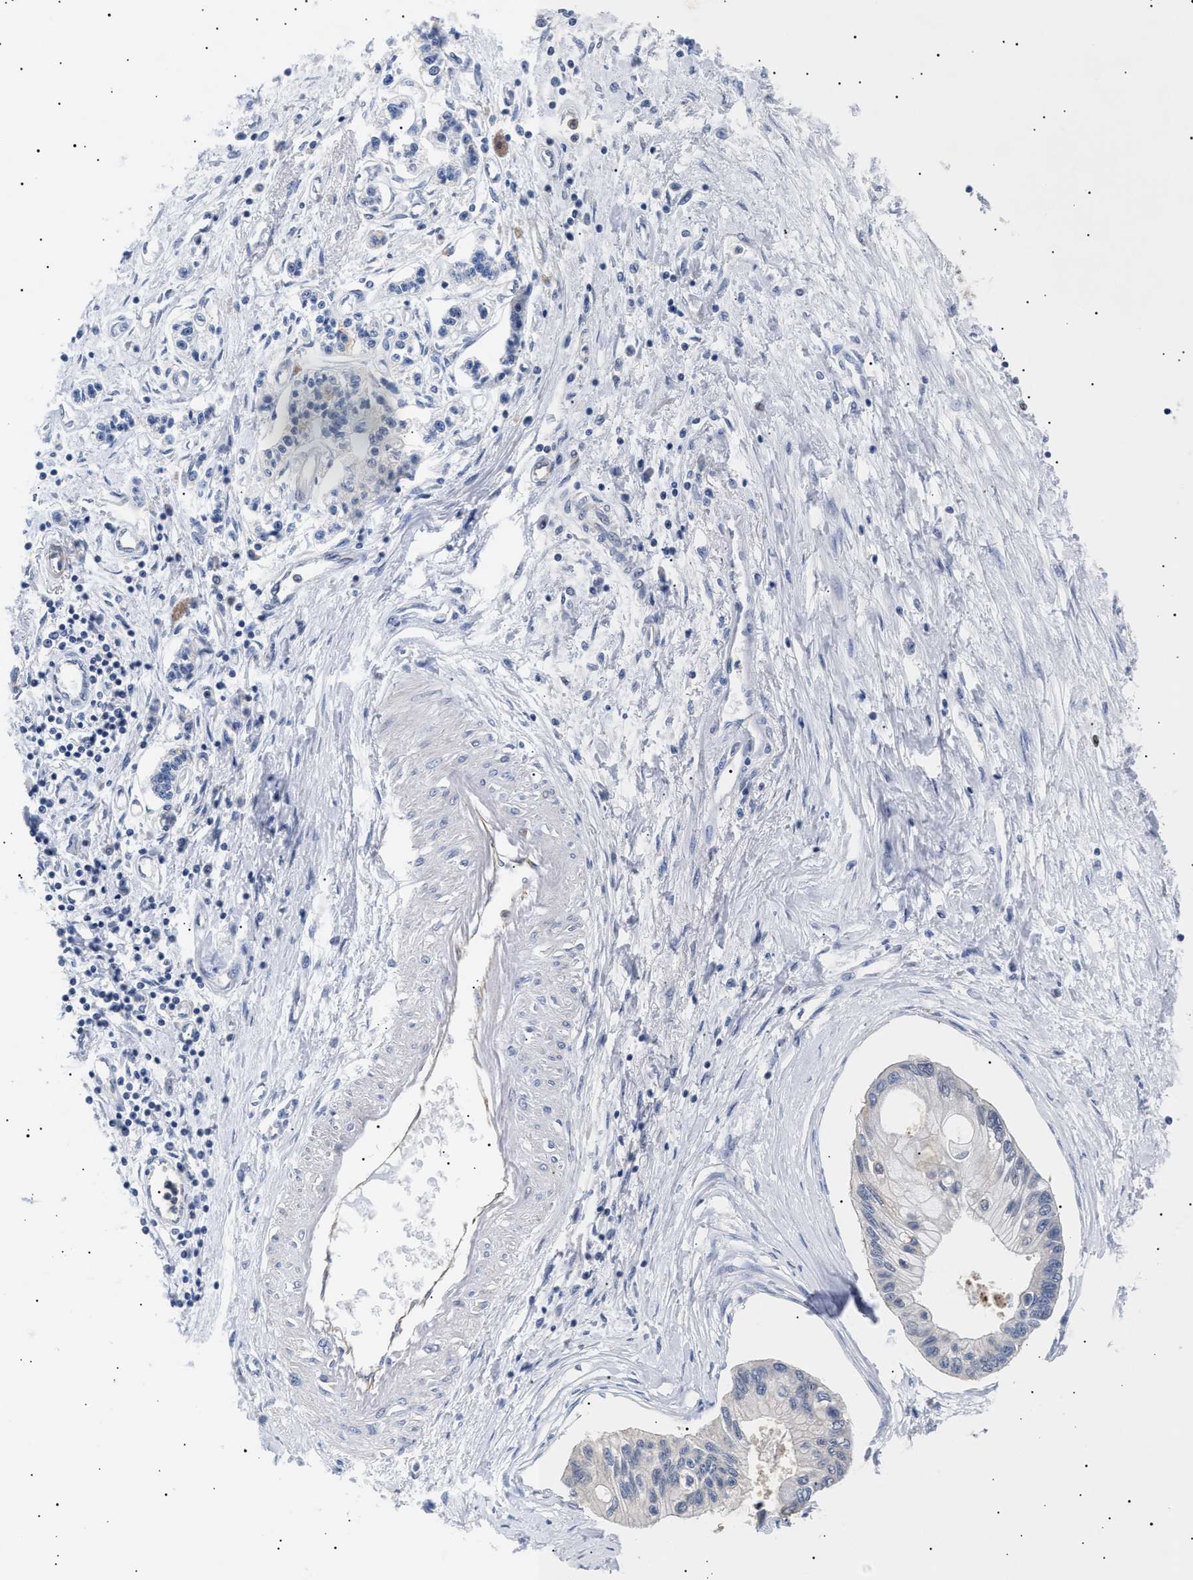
{"staining": {"intensity": "negative", "quantity": "none", "location": "none"}, "tissue": "pancreatic cancer", "cell_type": "Tumor cells", "image_type": "cancer", "snomed": [{"axis": "morphology", "description": "Adenocarcinoma, NOS"}, {"axis": "topography", "description": "Pancreas"}], "caption": "The micrograph reveals no staining of tumor cells in pancreatic cancer (adenocarcinoma).", "gene": "HEMGN", "patient": {"sex": "female", "age": 77}}